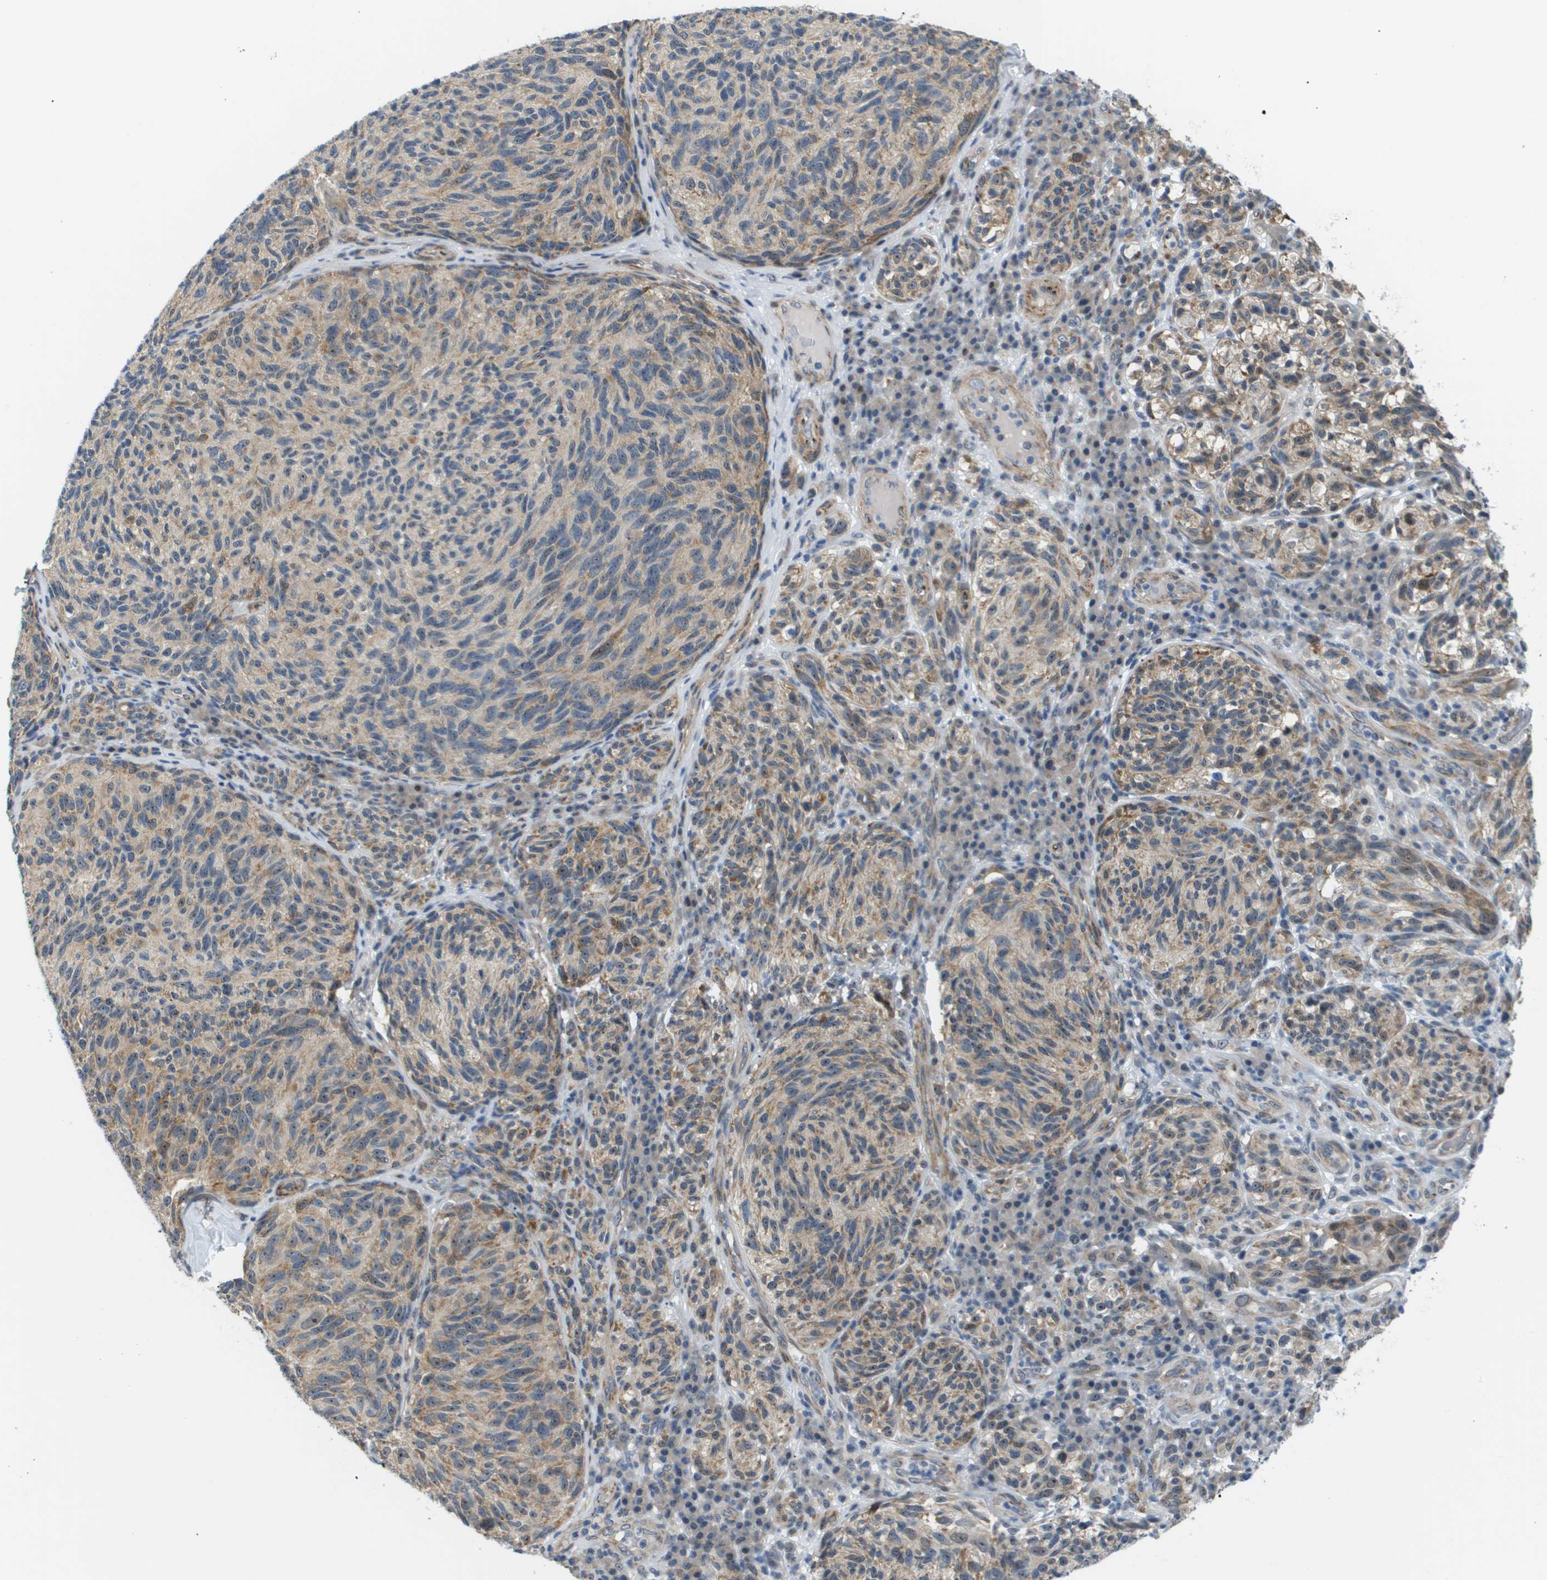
{"staining": {"intensity": "weak", "quantity": "25%-75%", "location": "cytoplasmic/membranous"}, "tissue": "melanoma", "cell_type": "Tumor cells", "image_type": "cancer", "snomed": [{"axis": "morphology", "description": "Malignant melanoma, NOS"}, {"axis": "topography", "description": "Skin"}], "caption": "Weak cytoplasmic/membranous expression for a protein is appreciated in about 25%-75% of tumor cells of melanoma using IHC.", "gene": "OTUD5", "patient": {"sex": "female", "age": 73}}